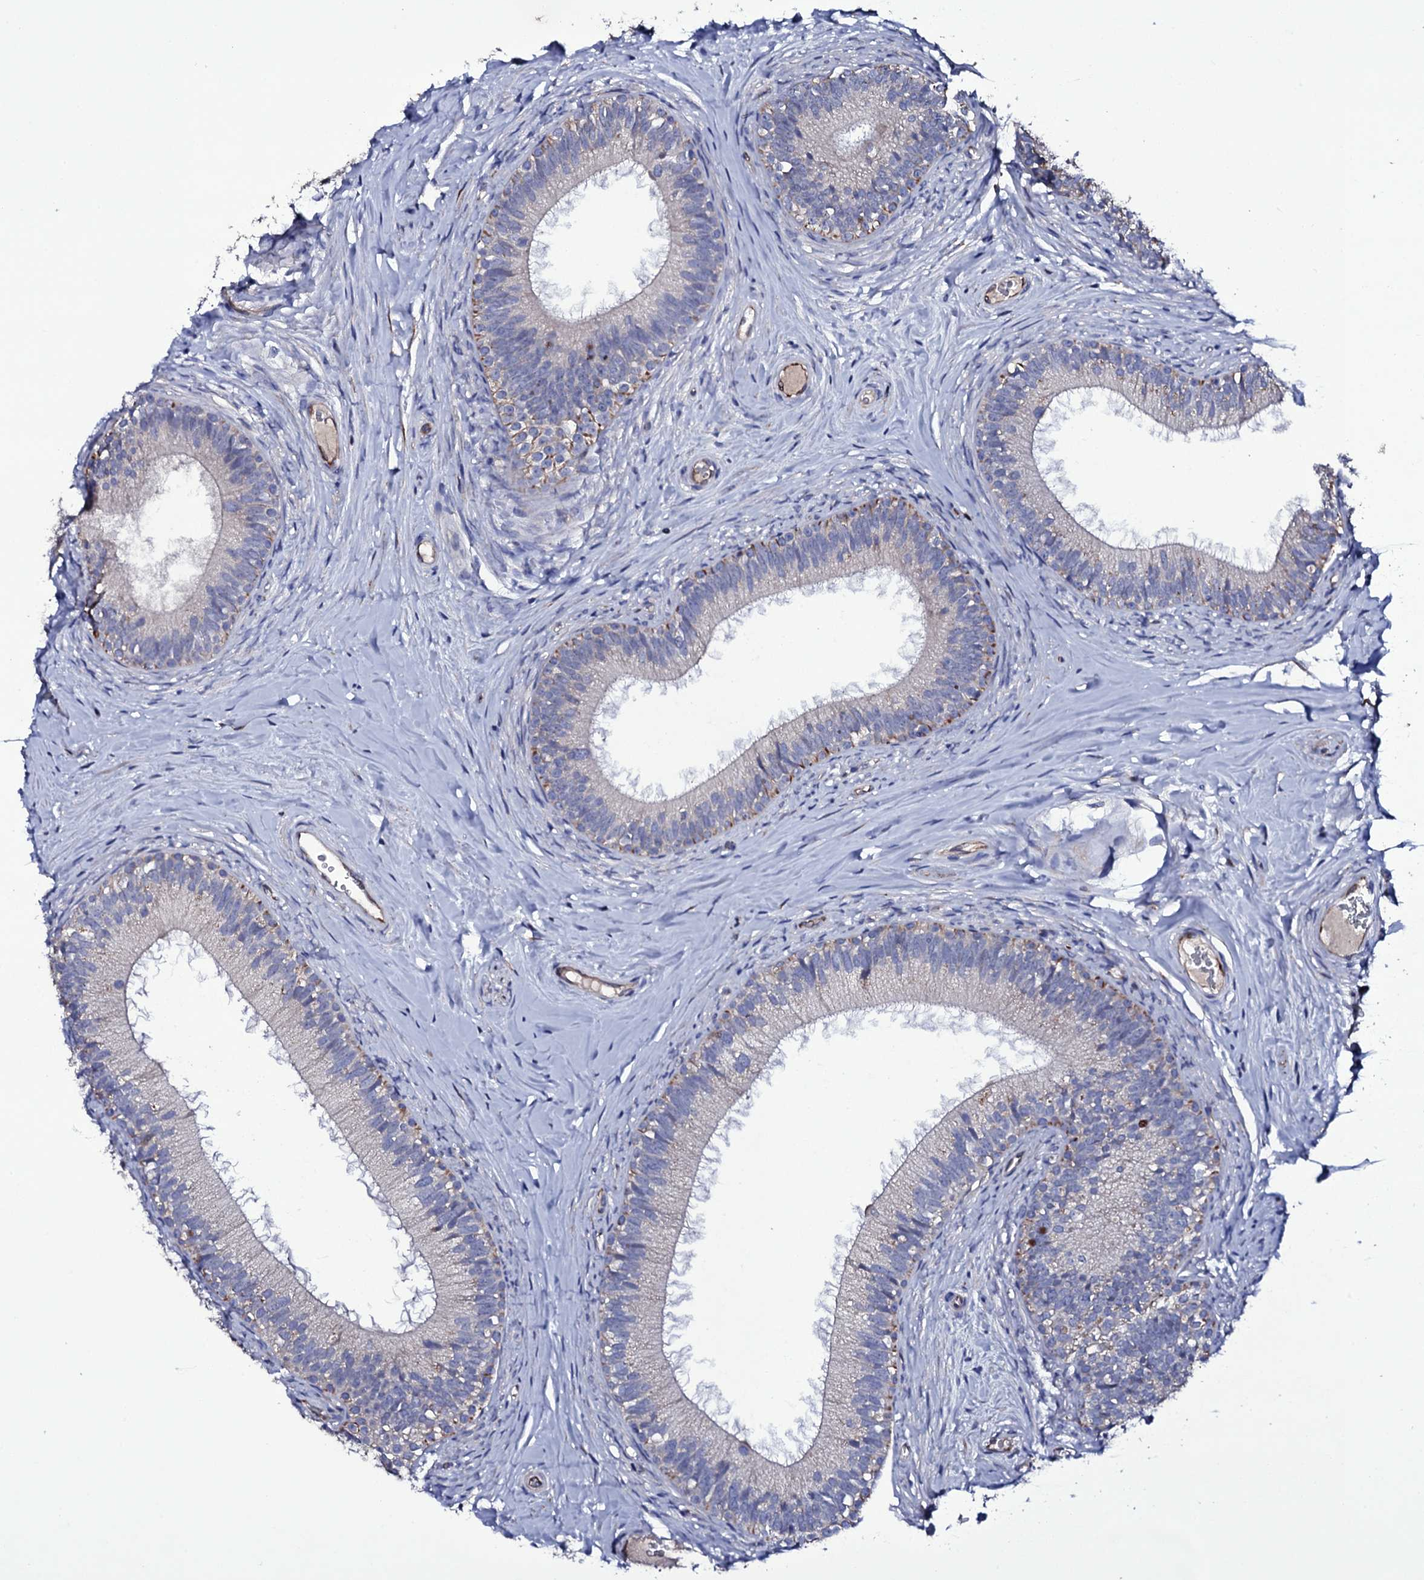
{"staining": {"intensity": "negative", "quantity": "none", "location": "none"}, "tissue": "epididymis", "cell_type": "Glandular cells", "image_type": "normal", "snomed": [{"axis": "morphology", "description": "Normal tissue, NOS"}, {"axis": "topography", "description": "Epididymis"}], "caption": "DAB (3,3'-diaminobenzidine) immunohistochemical staining of unremarkable epididymis shows no significant staining in glandular cells. The staining was performed using DAB to visualize the protein expression in brown, while the nuclei were stained in blue with hematoxylin (Magnification: 20x).", "gene": "BCL2L14", "patient": {"sex": "male", "age": 33}}